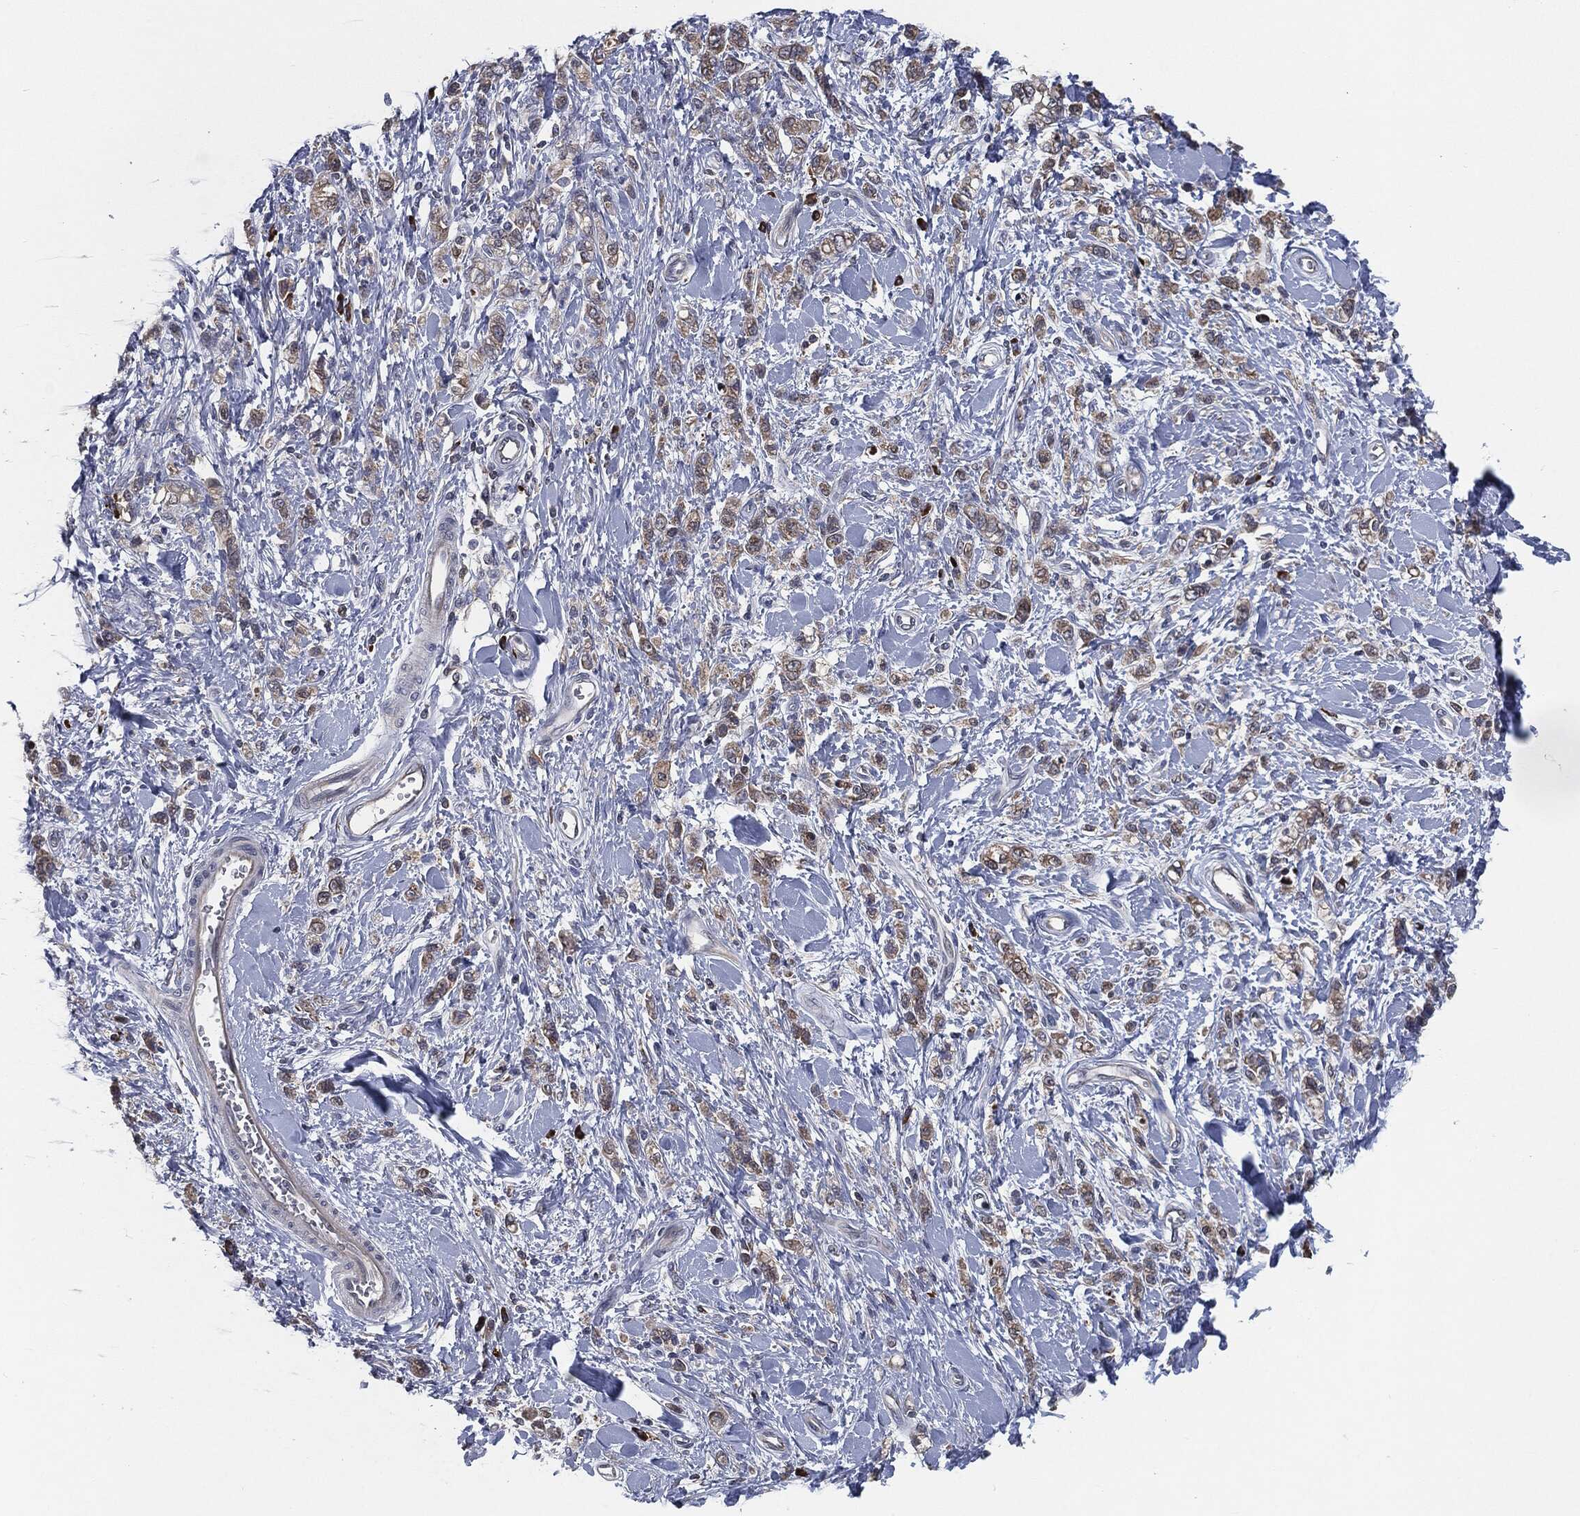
{"staining": {"intensity": "moderate", "quantity": "<25%", "location": "cytoplasmic/membranous"}, "tissue": "stomach cancer", "cell_type": "Tumor cells", "image_type": "cancer", "snomed": [{"axis": "morphology", "description": "Adenocarcinoma, NOS"}, {"axis": "topography", "description": "Stomach"}], "caption": "A micrograph of stomach adenocarcinoma stained for a protein reveals moderate cytoplasmic/membranous brown staining in tumor cells.", "gene": "PRDX4", "patient": {"sex": "male", "age": 77}}